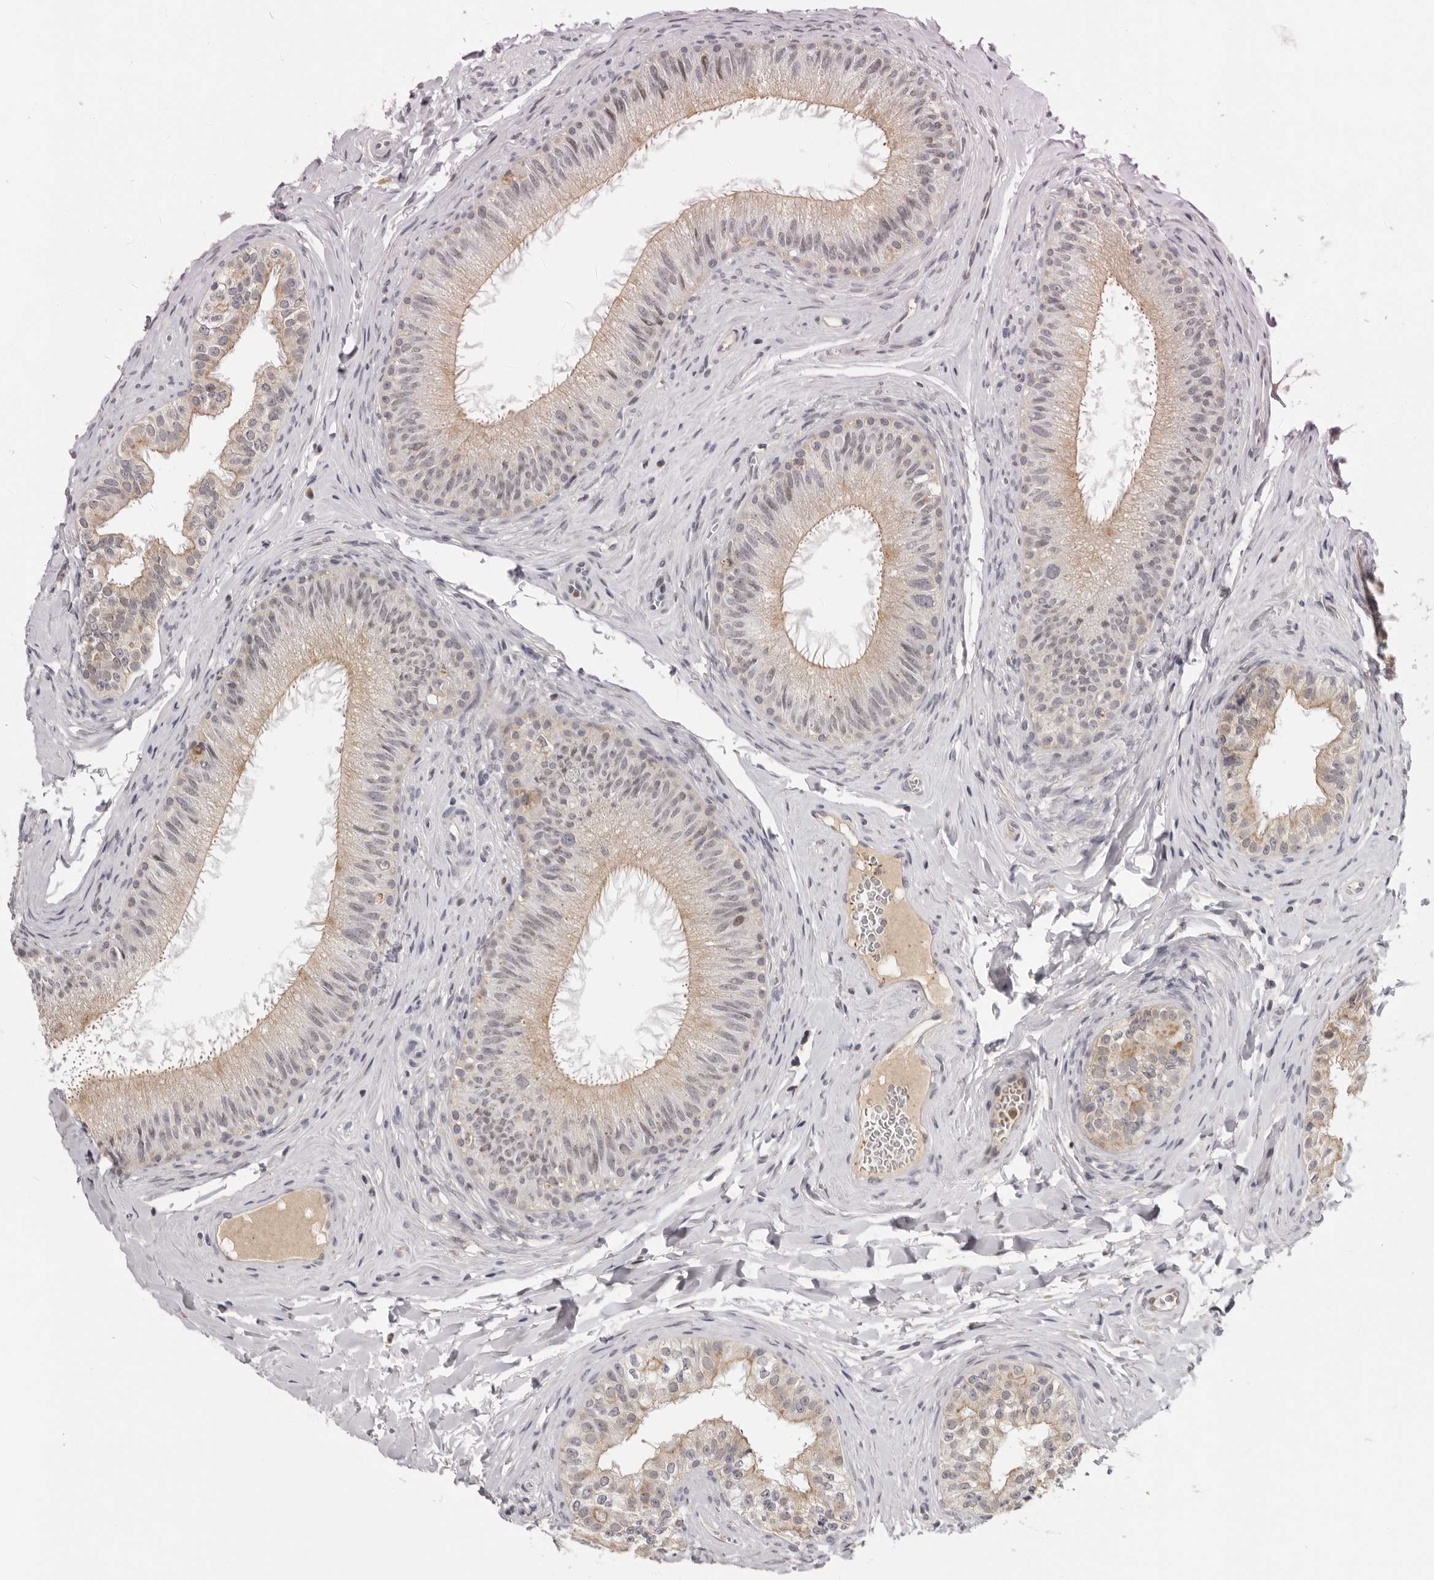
{"staining": {"intensity": "weak", "quantity": ">75%", "location": "cytoplasmic/membranous"}, "tissue": "epididymis", "cell_type": "Glandular cells", "image_type": "normal", "snomed": [{"axis": "morphology", "description": "Normal tissue, NOS"}, {"axis": "topography", "description": "Epididymis"}], "caption": "DAB (3,3'-diaminobenzidine) immunohistochemical staining of unremarkable human epididymis reveals weak cytoplasmic/membranous protein staining in approximately >75% of glandular cells. Nuclei are stained in blue.", "gene": "KIF2B", "patient": {"sex": "male", "age": 49}}